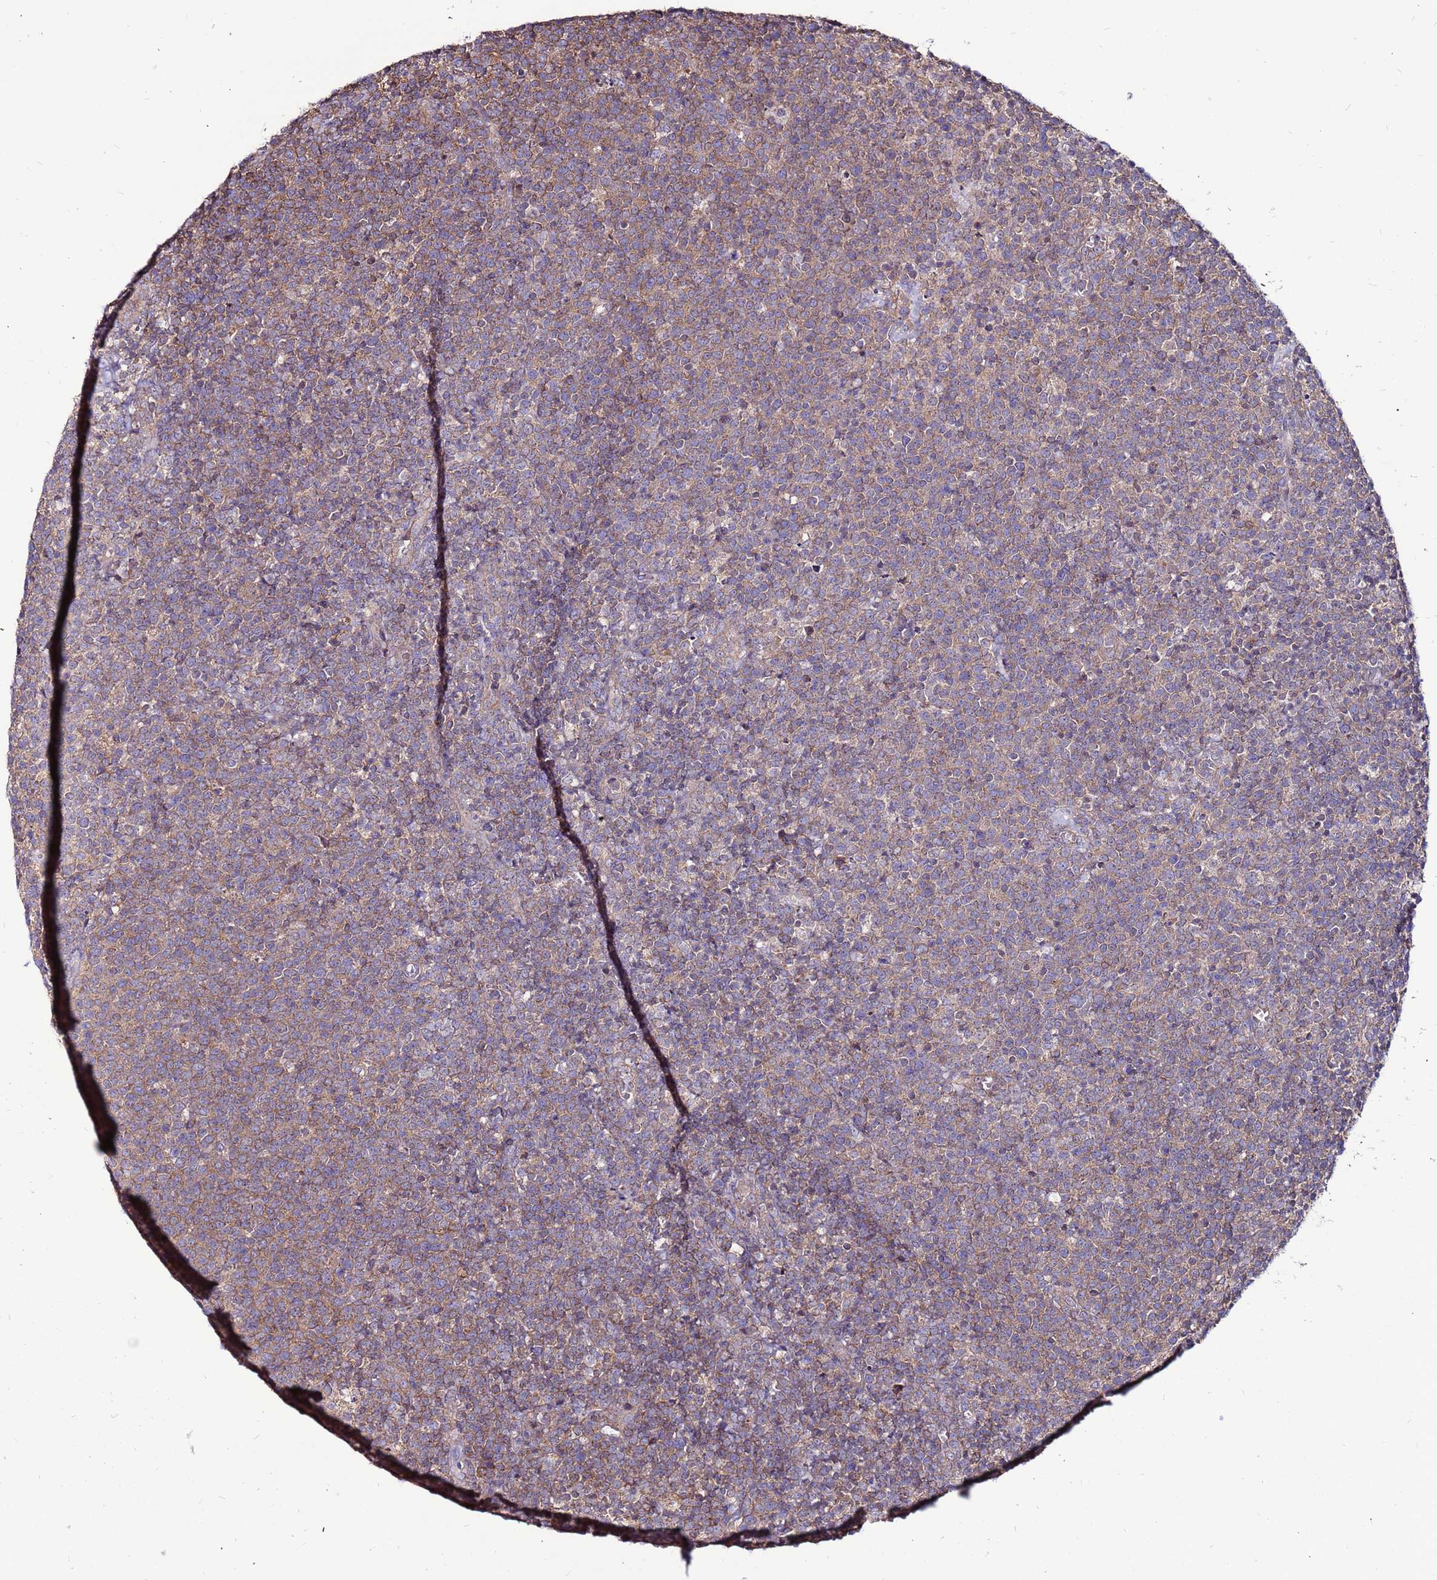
{"staining": {"intensity": "weak", "quantity": ">75%", "location": "cytoplasmic/membranous"}, "tissue": "lymphoma", "cell_type": "Tumor cells", "image_type": "cancer", "snomed": [{"axis": "morphology", "description": "Malignant lymphoma, non-Hodgkin's type, High grade"}, {"axis": "topography", "description": "Lymph node"}], "caption": "Protein expression by immunohistochemistry (IHC) exhibits weak cytoplasmic/membranous staining in approximately >75% of tumor cells in malignant lymphoma, non-Hodgkin's type (high-grade). (DAB IHC with brightfield microscopy, high magnification).", "gene": "NRN1L", "patient": {"sex": "male", "age": 61}}